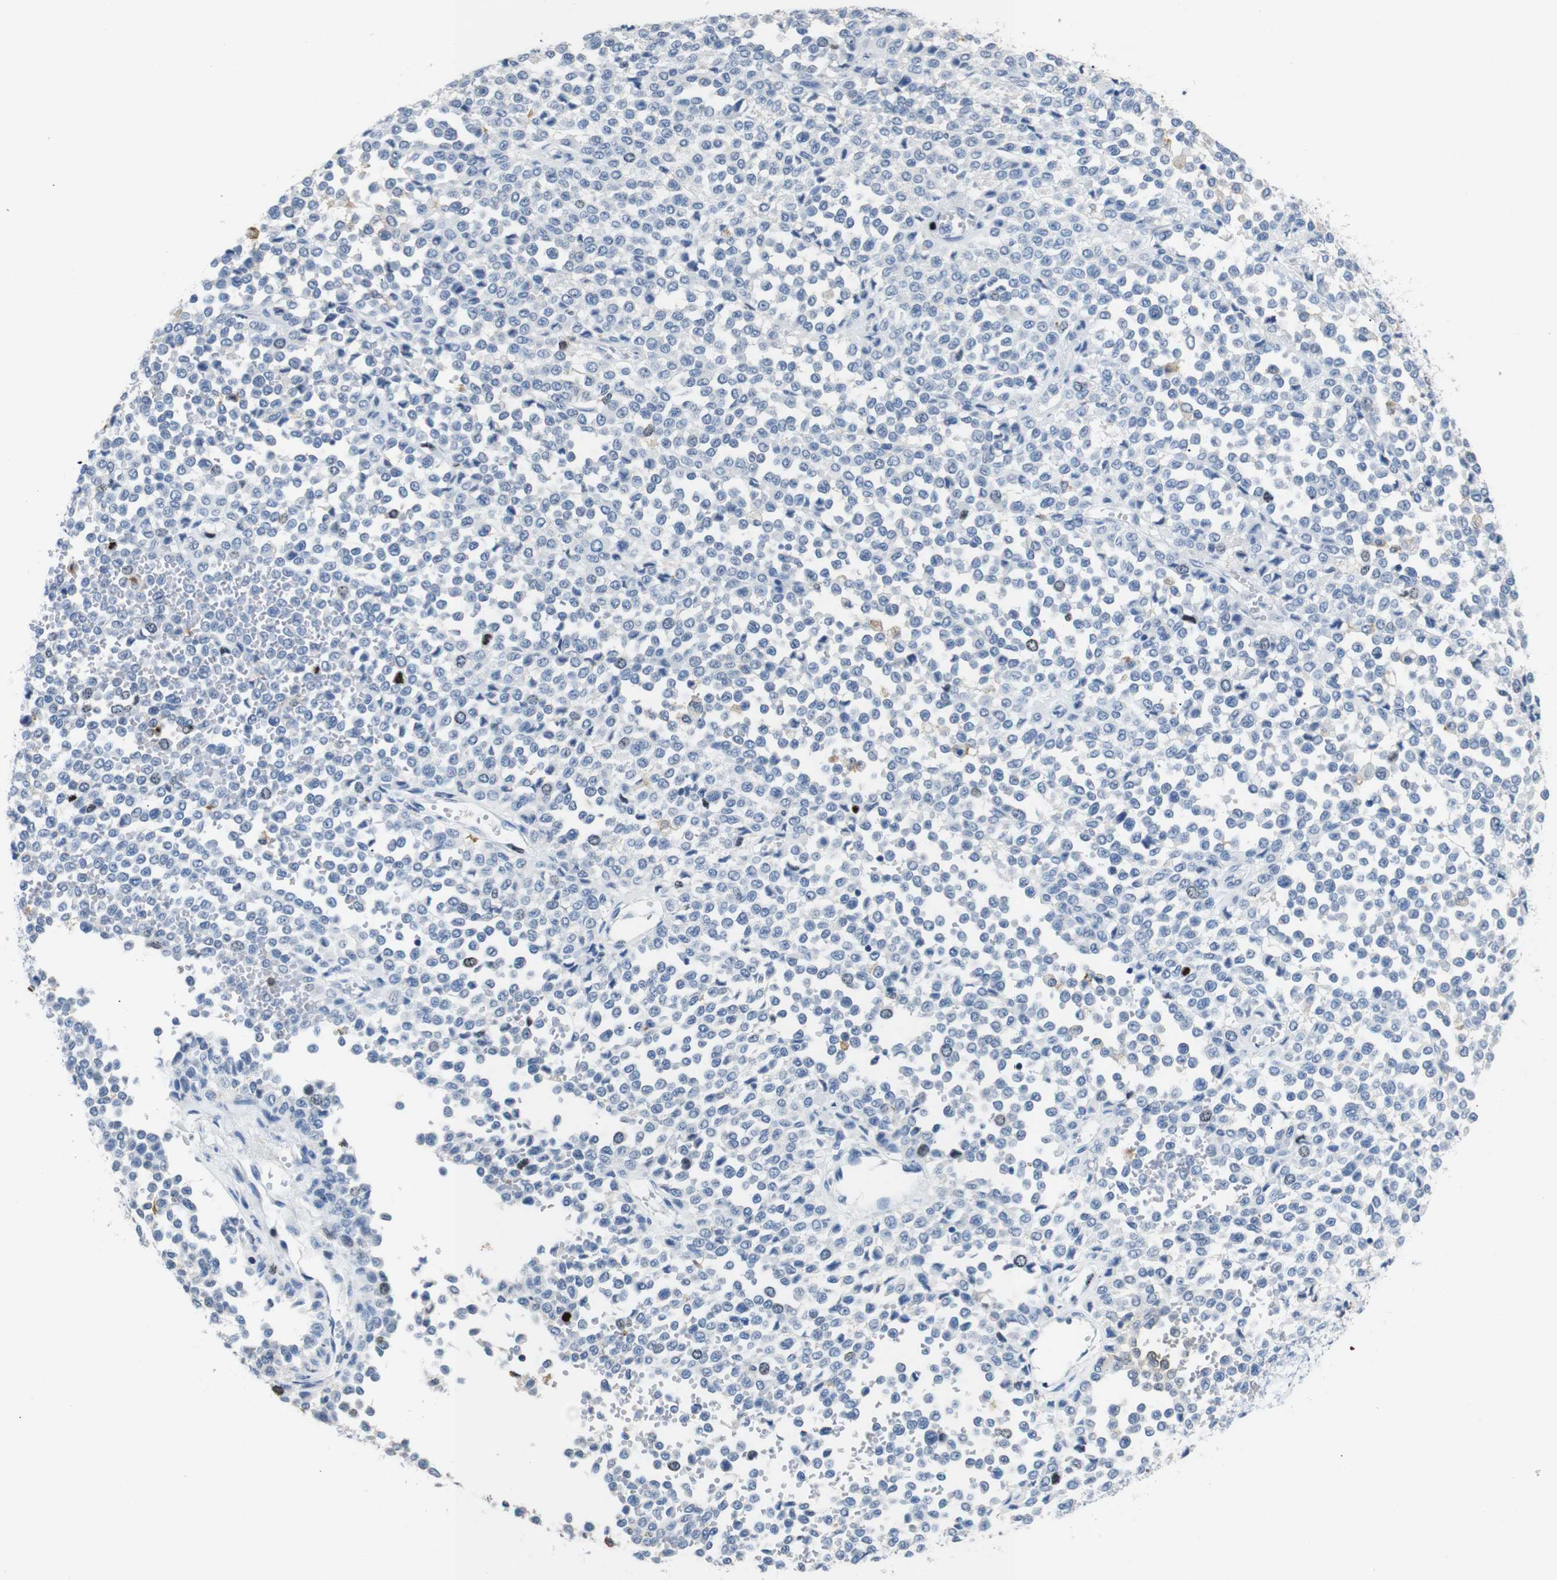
{"staining": {"intensity": "weak", "quantity": "<25%", "location": "nuclear"}, "tissue": "melanoma", "cell_type": "Tumor cells", "image_type": "cancer", "snomed": [{"axis": "morphology", "description": "Malignant melanoma, Metastatic site"}, {"axis": "topography", "description": "Pancreas"}], "caption": "High magnification brightfield microscopy of malignant melanoma (metastatic site) stained with DAB (3,3'-diaminobenzidine) (brown) and counterstained with hematoxylin (blue): tumor cells show no significant positivity.", "gene": "INCENP", "patient": {"sex": "female", "age": 30}}